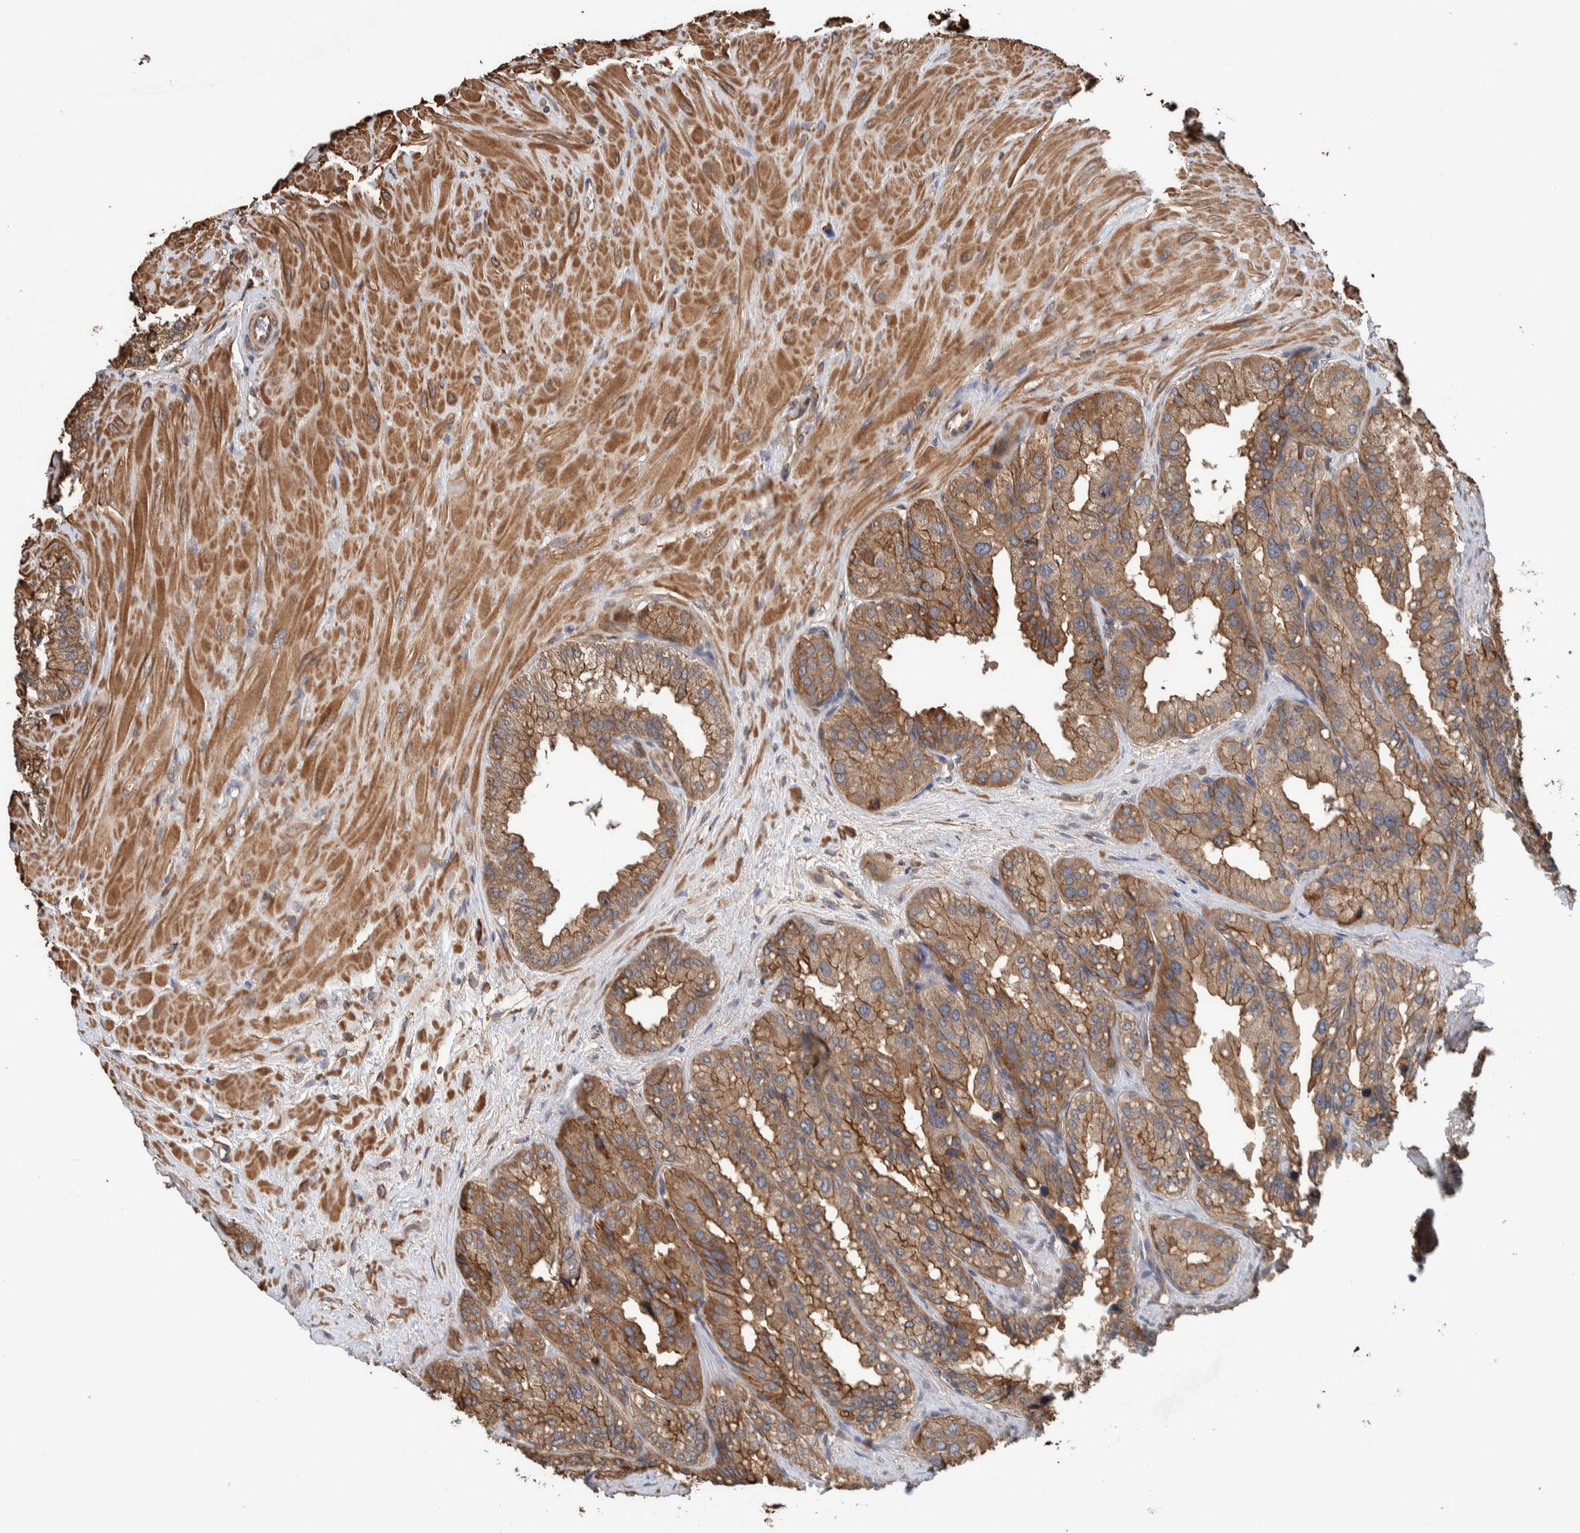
{"staining": {"intensity": "moderate", "quantity": ">75%", "location": "cytoplasmic/membranous"}, "tissue": "seminal vesicle", "cell_type": "Glandular cells", "image_type": "normal", "snomed": [{"axis": "morphology", "description": "Normal tissue, NOS"}, {"axis": "topography", "description": "Prostate"}, {"axis": "topography", "description": "Seminal veicle"}], "caption": "Immunohistochemistry (IHC) micrograph of benign seminal vesicle: seminal vesicle stained using immunohistochemistry shows medium levels of moderate protein expression localized specifically in the cytoplasmic/membranous of glandular cells, appearing as a cytoplasmic/membranous brown color.", "gene": "PLA2G3", "patient": {"sex": "male", "age": 51}}